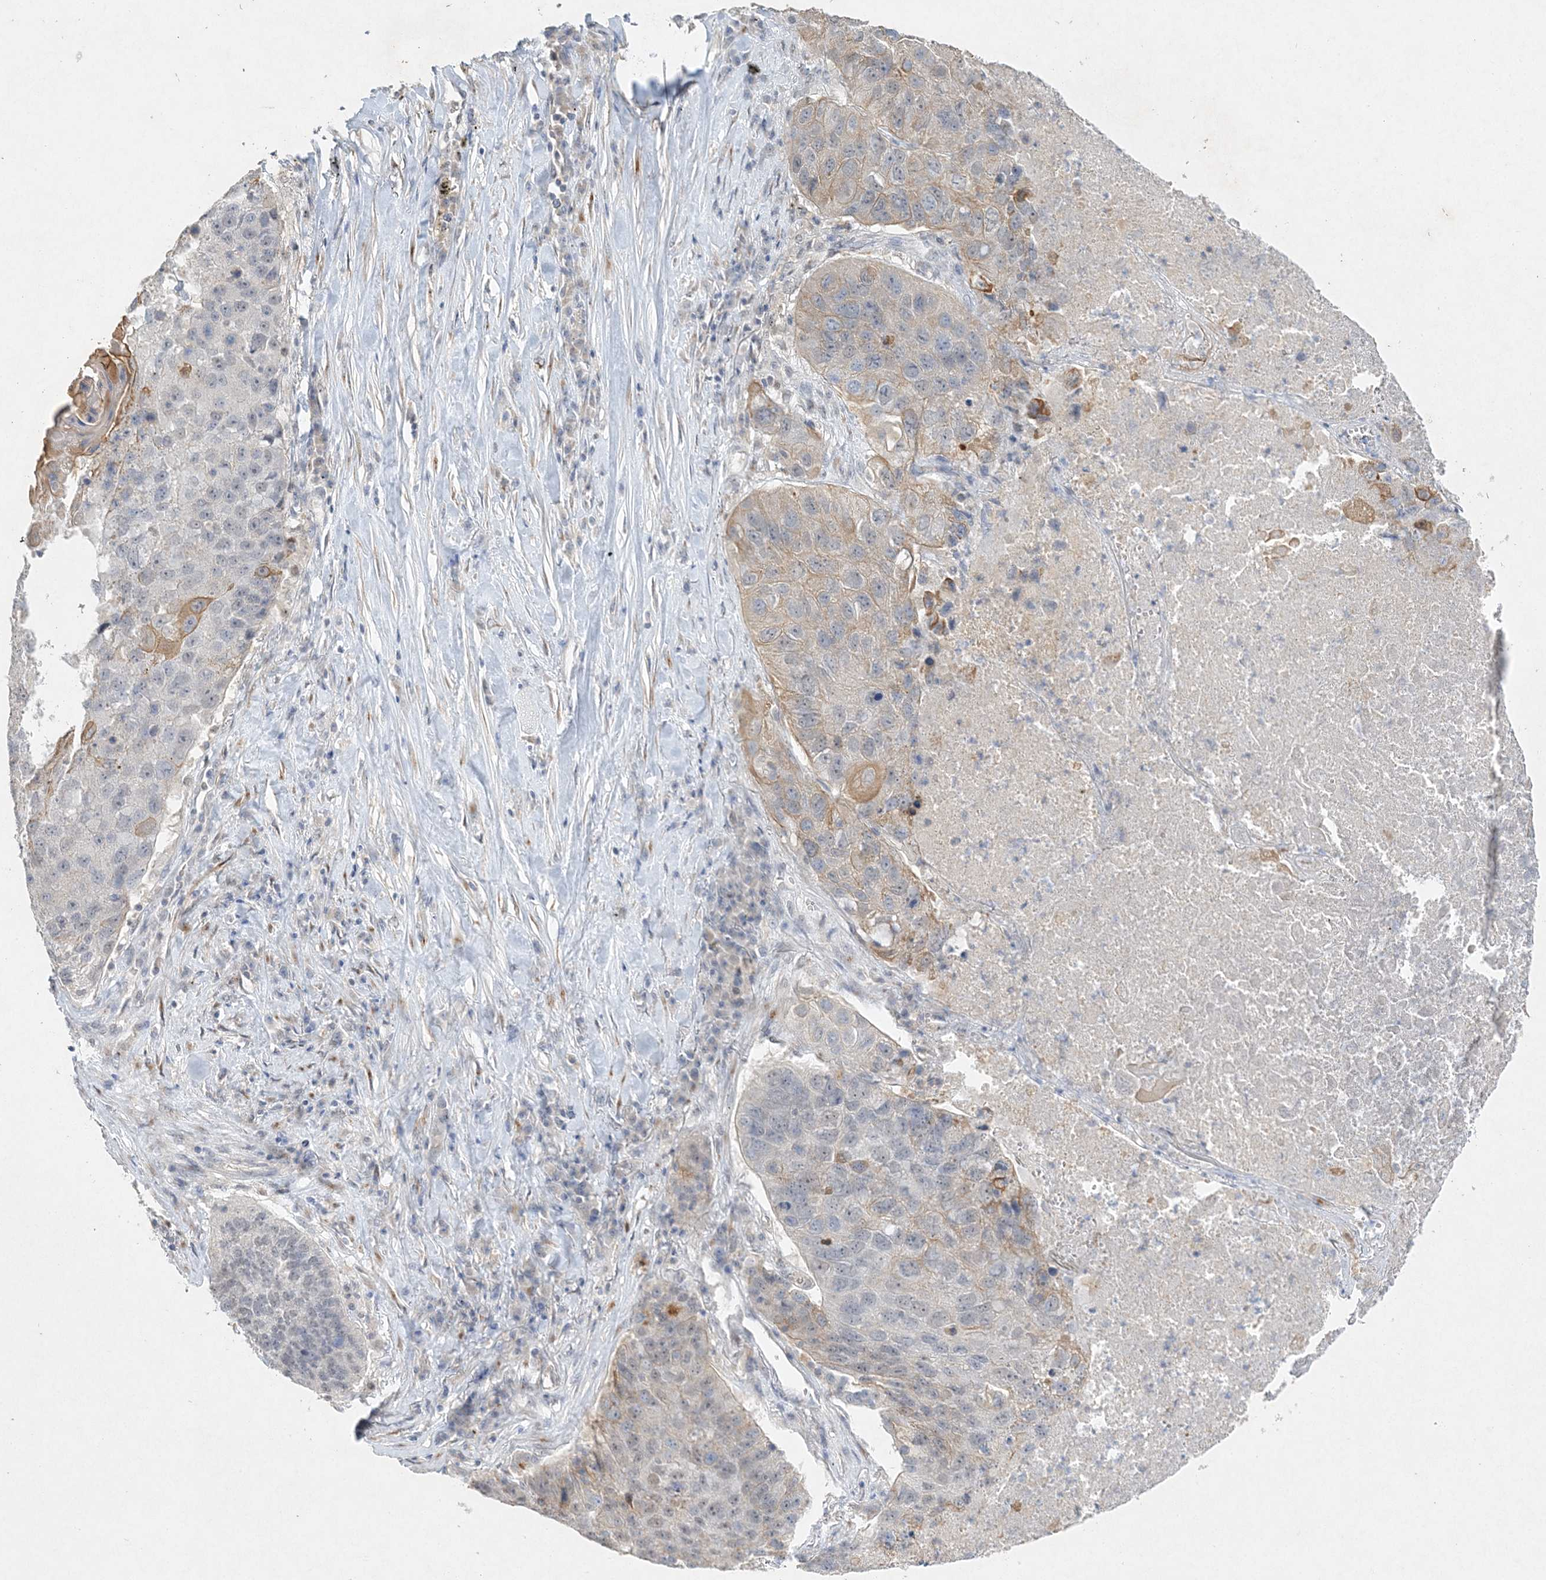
{"staining": {"intensity": "weak", "quantity": "<25%", "location": "cytoplasmic/membranous"}, "tissue": "lung cancer", "cell_type": "Tumor cells", "image_type": "cancer", "snomed": [{"axis": "morphology", "description": "Squamous cell carcinoma, NOS"}, {"axis": "topography", "description": "Lung"}], "caption": "Lung cancer (squamous cell carcinoma) stained for a protein using IHC reveals no staining tumor cells.", "gene": "MAT2B", "patient": {"sex": "male", "age": 61}}